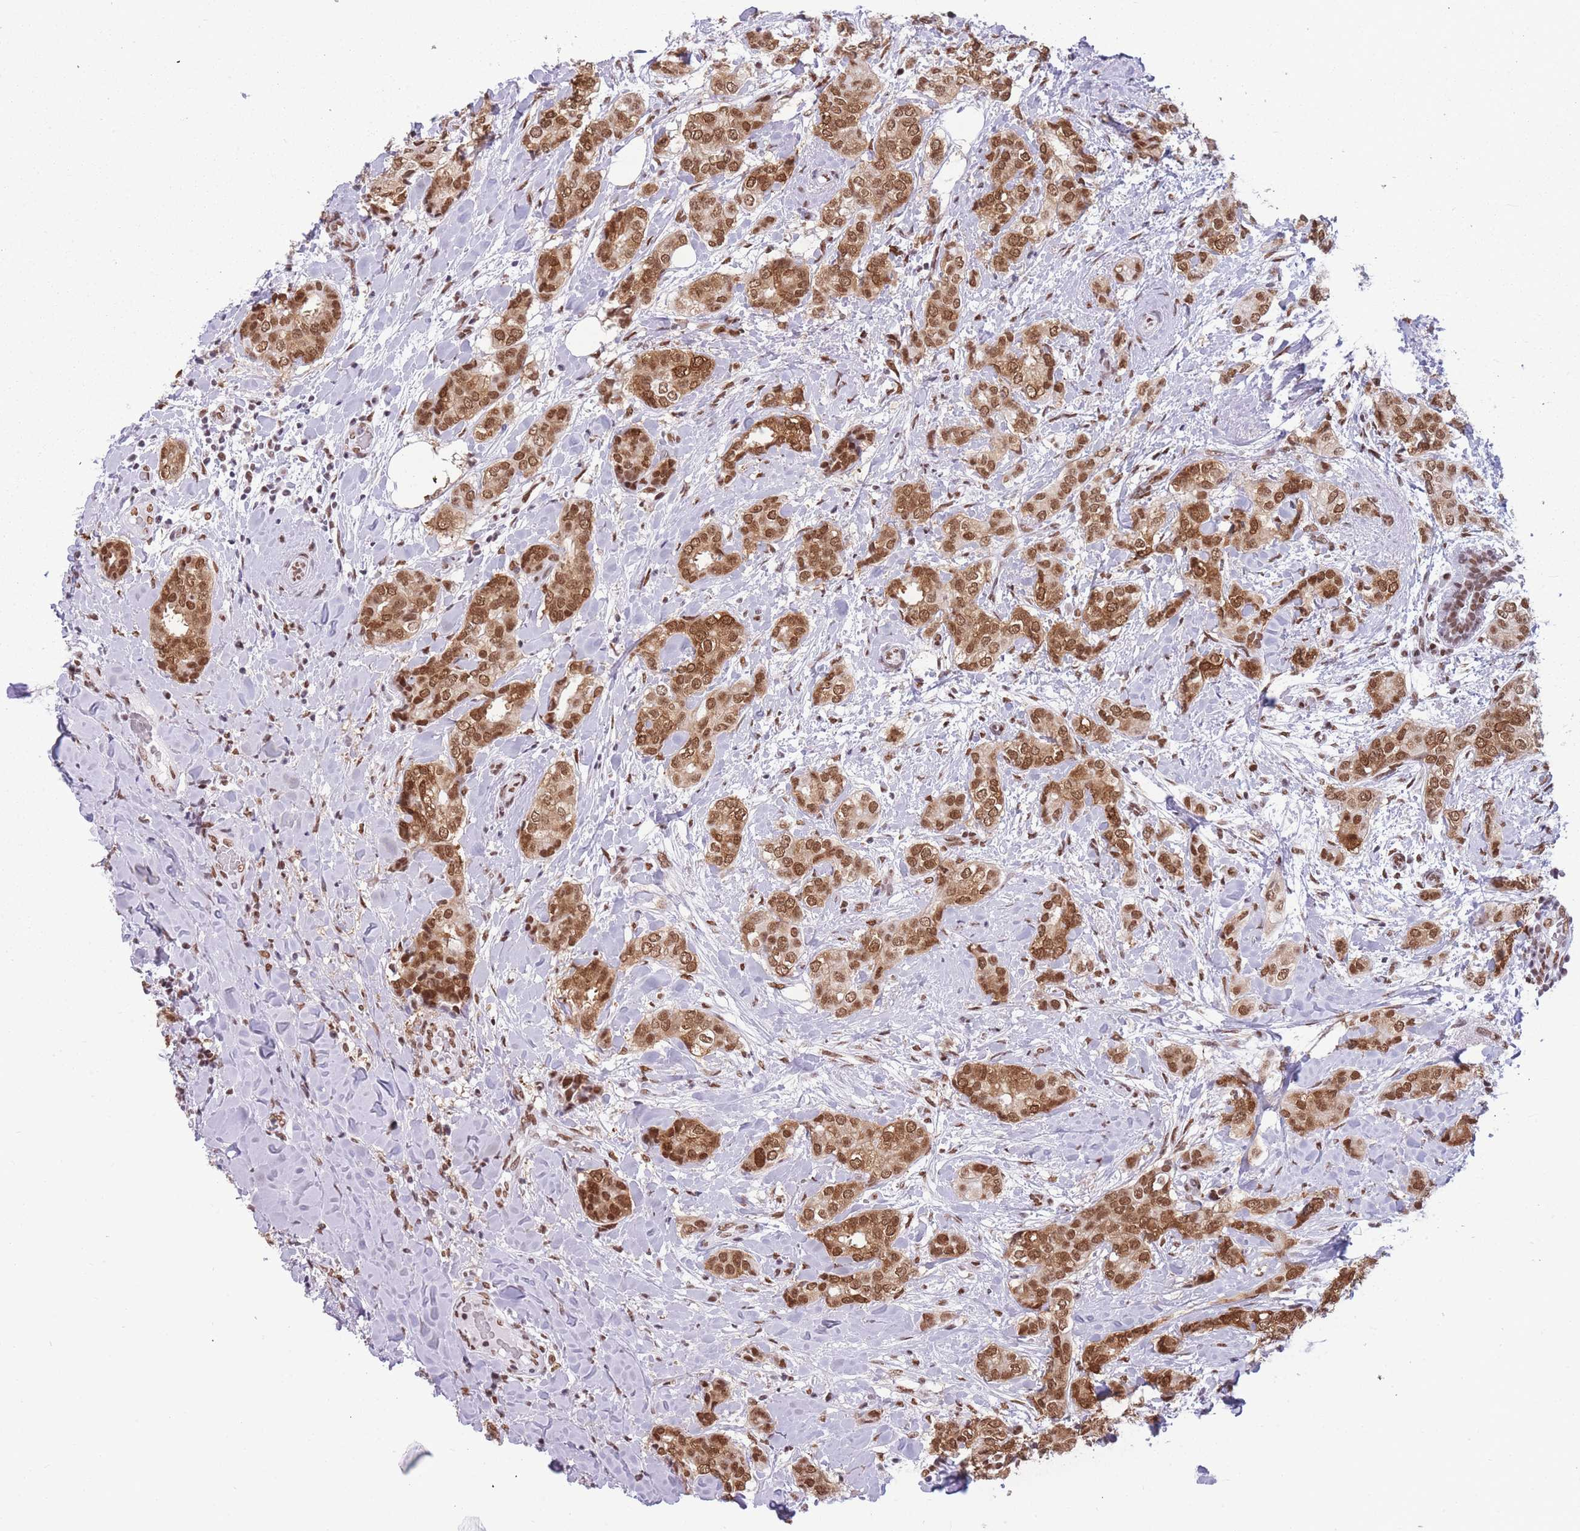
{"staining": {"intensity": "strong", "quantity": ">75%", "location": "cytoplasmic/membranous,nuclear"}, "tissue": "breast cancer", "cell_type": "Tumor cells", "image_type": "cancer", "snomed": [{"axis": "morphology", "description": "Duct carcinoma"}, {"axis": "topography", "description": "Breast"}], "caption": "Immunohistochemical staining of human breast invasive ductal carcinoma reveals high levels of strong cytoplasmic/membranous and nuclear protein staining in about >75% of tumor cells.", "gene": "HNRNPUL1", "patient": {"sex": "female", "age": 73}}